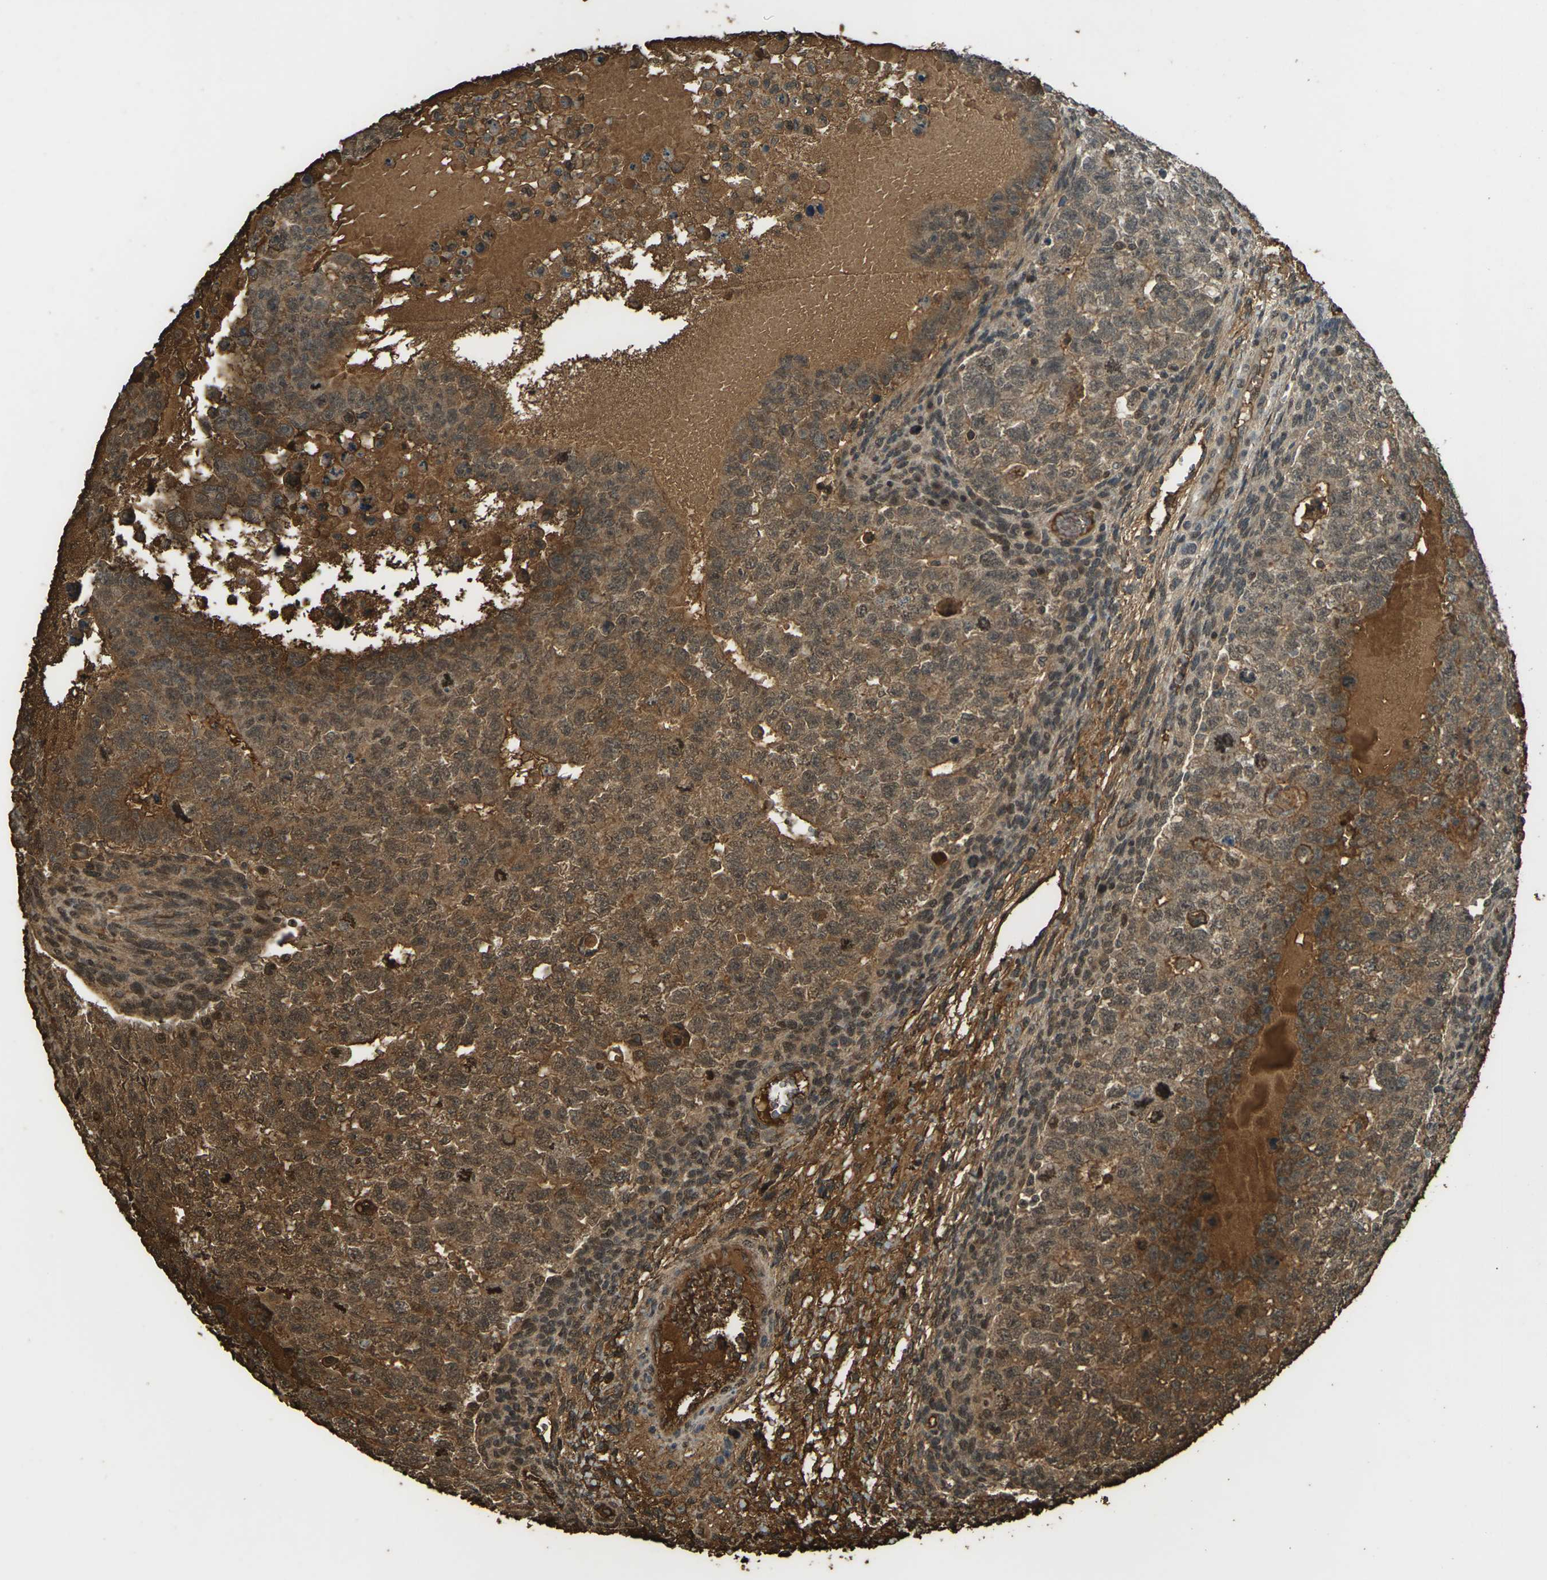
{"staining": {"intensity": "strong", "quantity": ">75%", "location": "cytoplasmic/membranous,nuclear"}, "tissue": "testis cancer", "cell_type": "Tumor cells", "image_type": "cancer", "snomed": [{"axis": "morphology", "description": "Seminoma, NOS"}, {"axis": "morphology", "description": "Carcinoma, Embryonal, NOS"}, {"axis": "topography", "description": "Testis"}], "caption": "Testis cancer (seminoma) stained for a protein exhibits strong cytoplasmic/membranous and nuclear positivity in tumor cells.", "gene": "CYP1B1", "patient": {"sex": "male", "age": 38}}